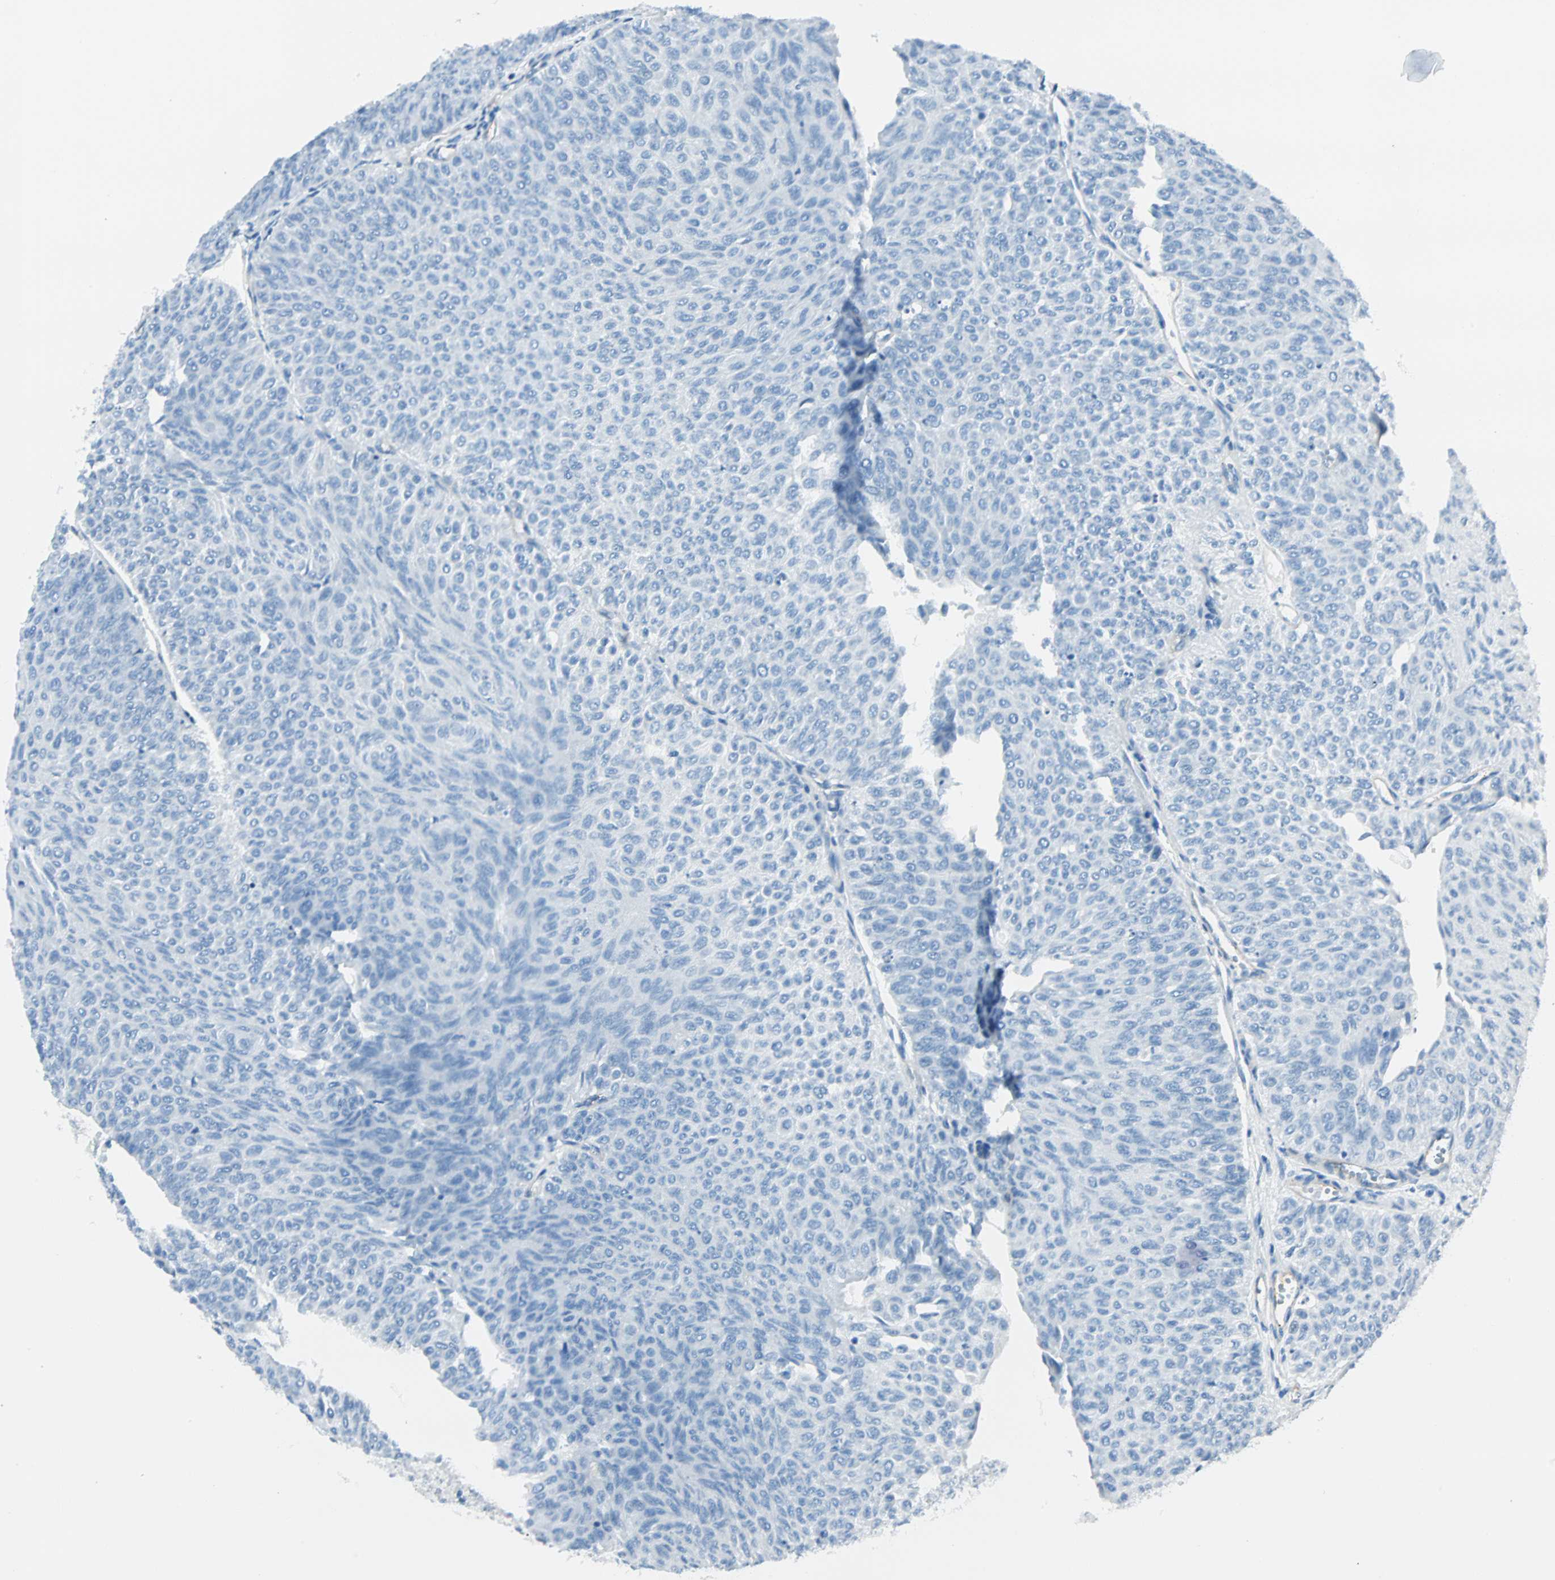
{"staining": {"intensity": "negative", "quantity": "none", "location": "none"}, "tissue": "urothelial cancer", "cell_type": "Tumor cells", "image_type": "cancer", "snomed": [{"axis": "morphology", "description": "Urothelial carcinoma, Low grade"}, {"axis": "topography", "description": "Urinary bladder"}], "caption": "Protein analysis of low-grade urothelial carcinoma shows no significant positivity in tumor cells.", "gene": "VPS9D1", "patient": {"sex": "male", "age": 78}}